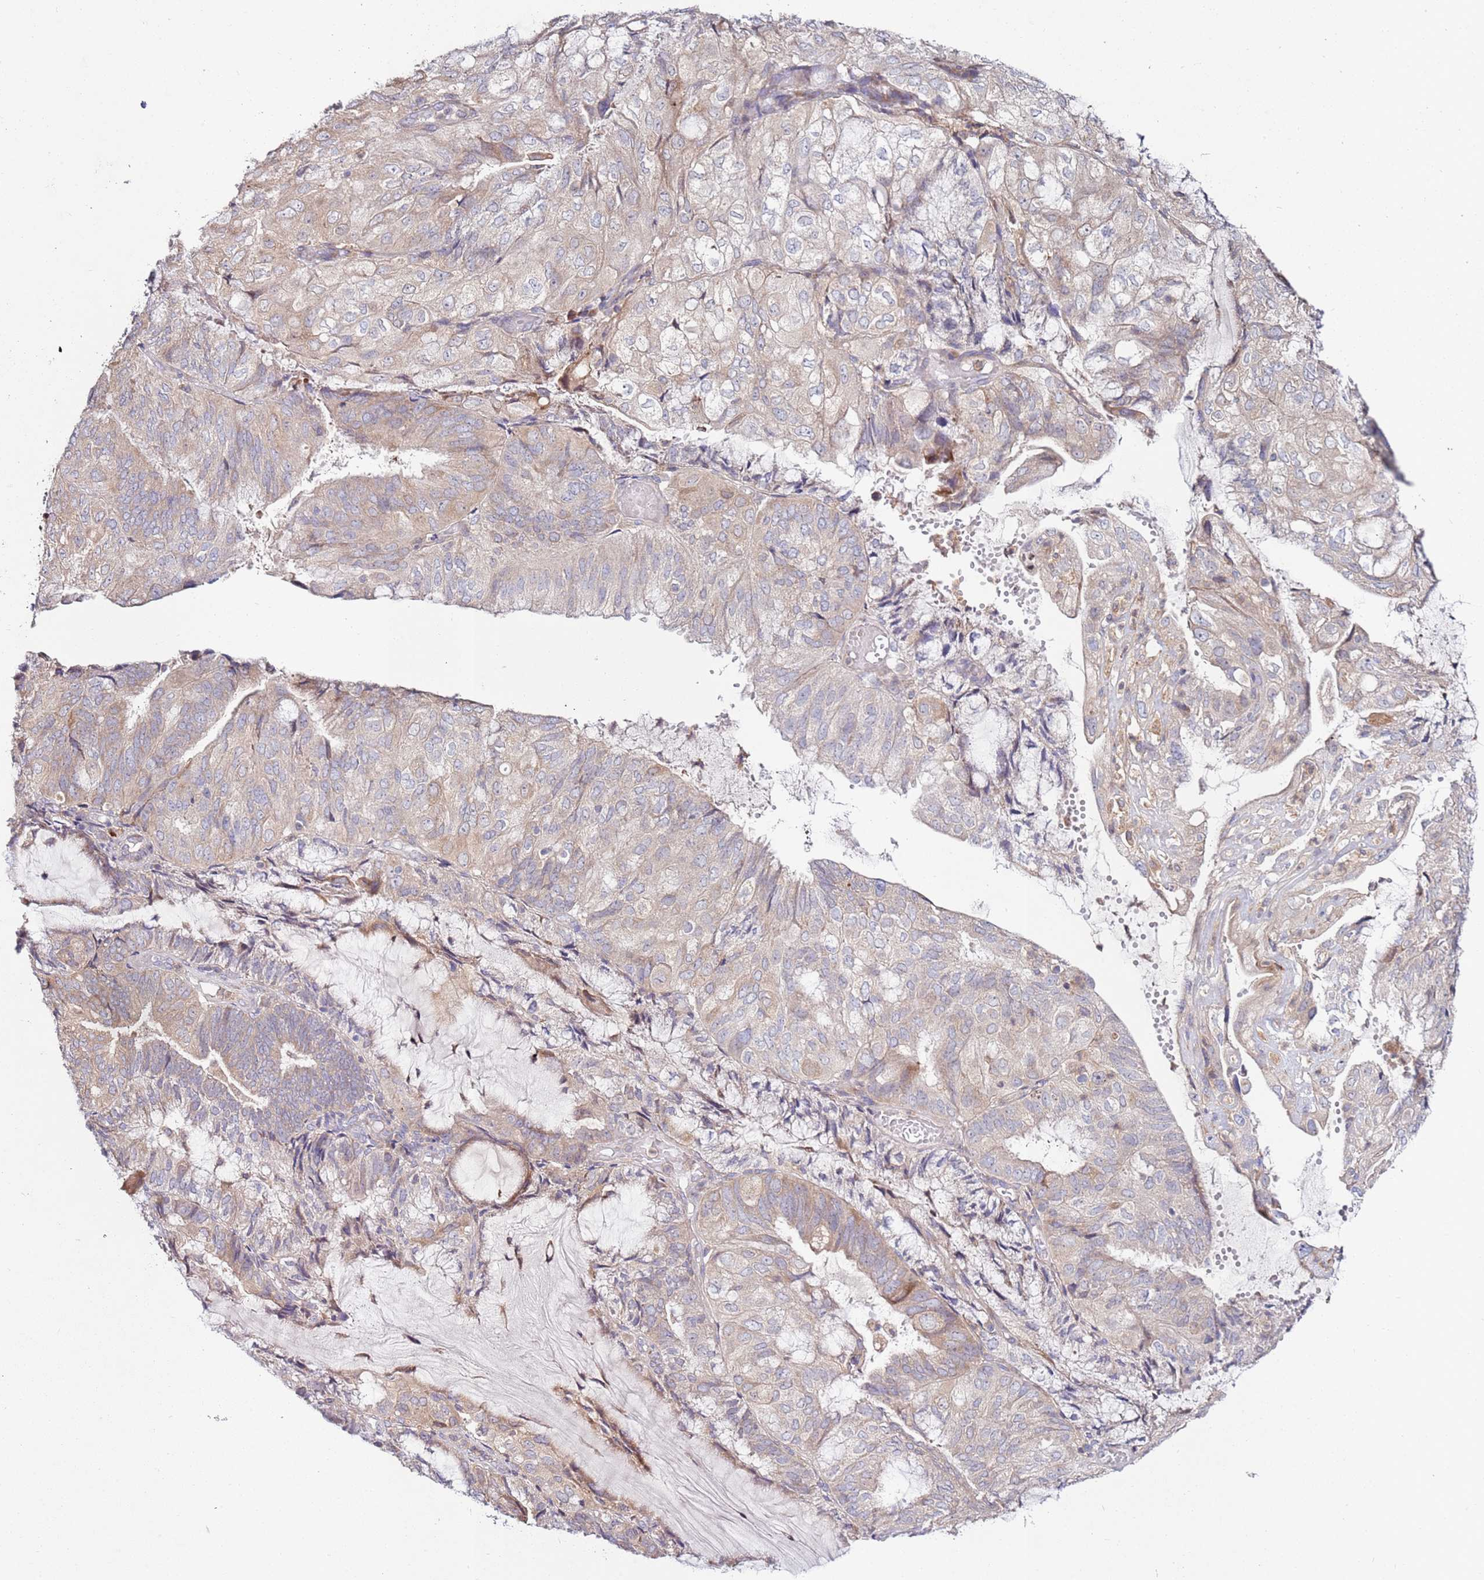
{"staining": {"intensity": "weak", "quantity": ">75%", "location": "cytoplasmic/membranous"}, "tissue": "endometrial cancer", "cell_type": "Tumor cells", "image_type": "cancer", "snomed": [{"axis": "morphology", "description": "Adenocarcinoma, NOS"}, {"axis": "topography", "description": "Endometrium"}], "caption": "Adenocarcinoma (endometrial) stained with a brown dye demonstrates weak cytoplasmic/membranous positive expression in about >75% of tumor cells.", "gene": "CNOT9", "patient": {"sex": "female", "age": 81}}